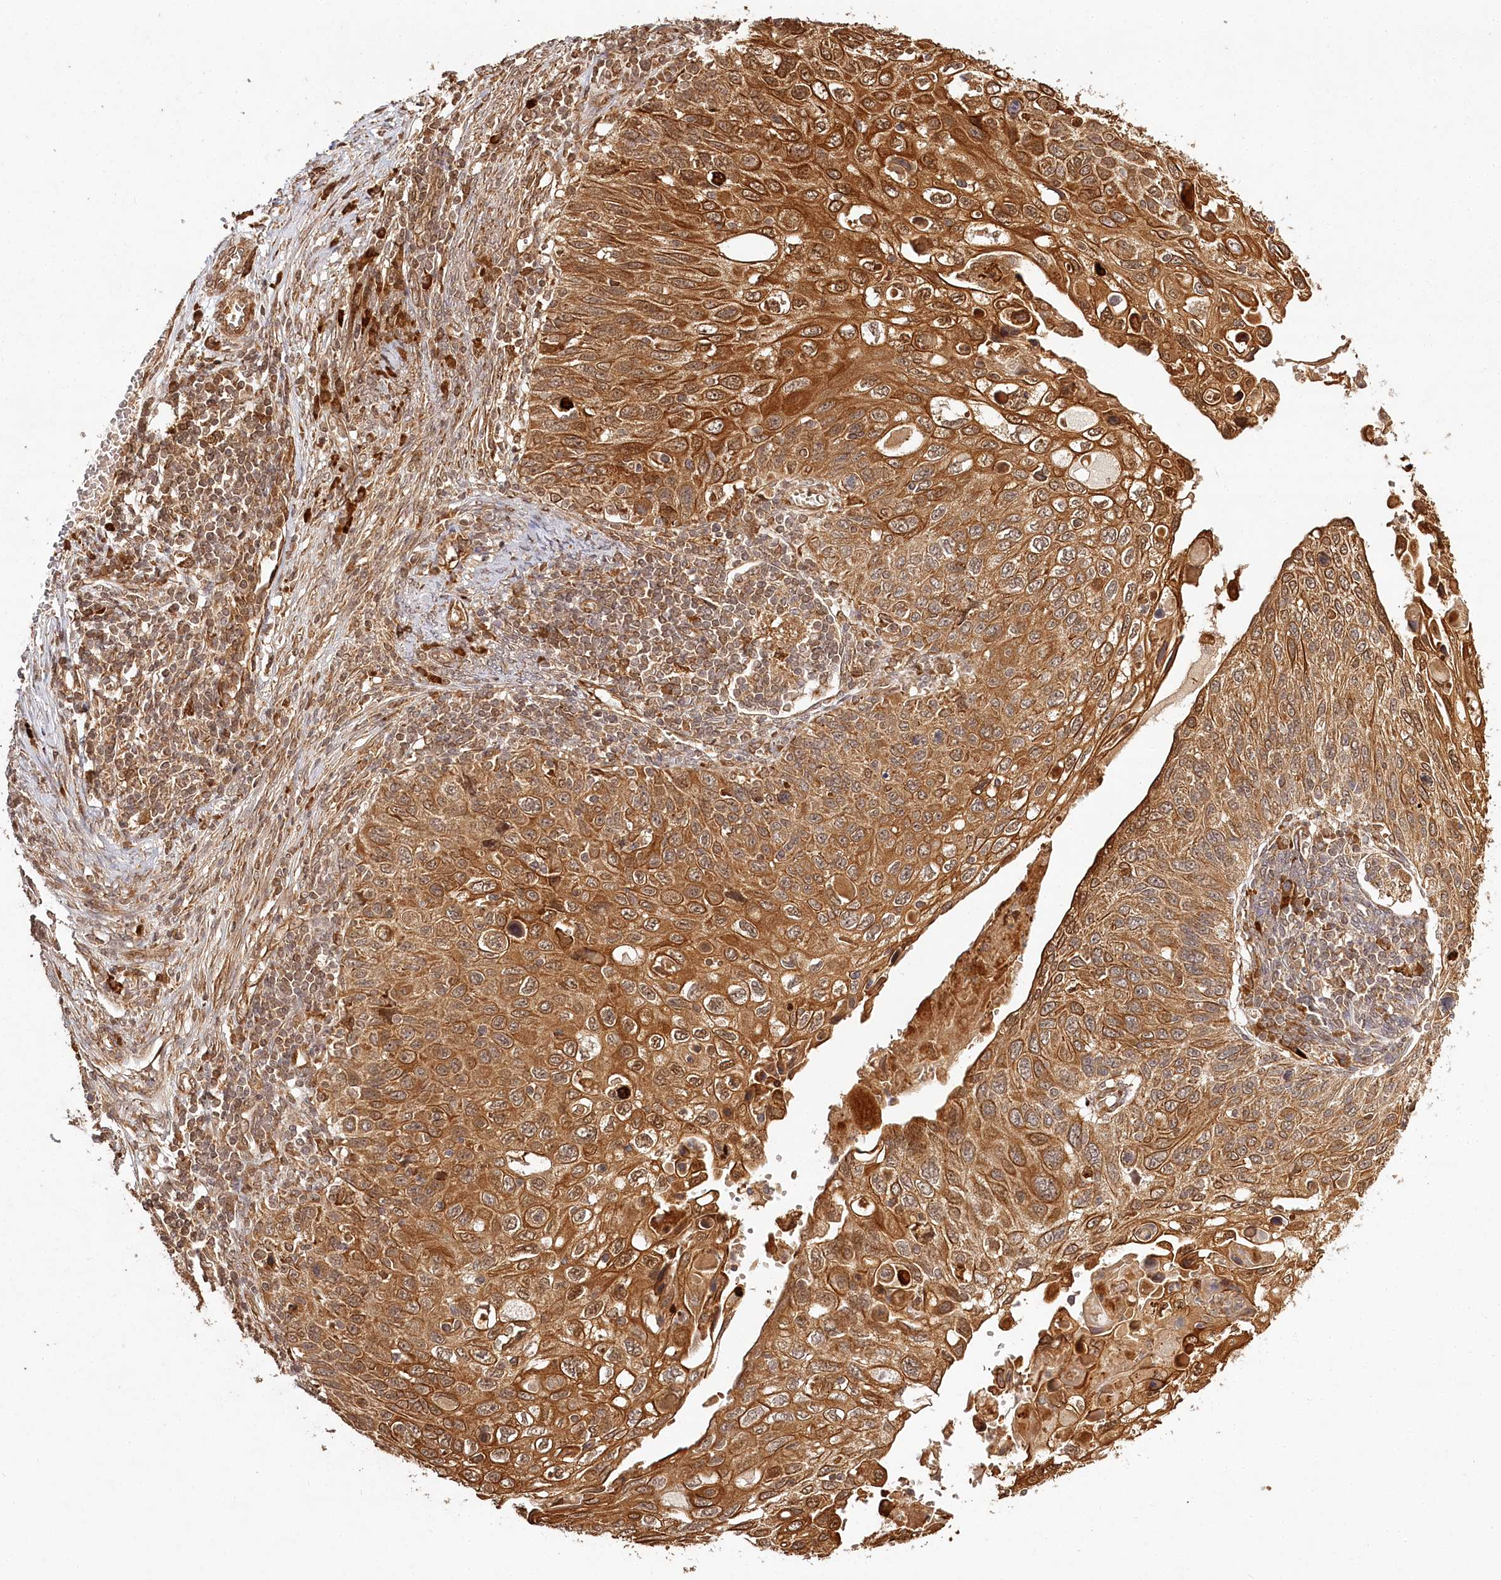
{"staining": {"intensity": "strong", "quantity": ">75%", "location": "cytoplasmic/membranous,nuclear"}, "tissue": "cervical cancer", "cell_type": "Tumor cells", "image_type": "cancer", "snomed": [{"axis": "morphology", "description": "Squamous cell carcinoma, NOS"}, {"axis": "topography", "description": "Cervix"}], "caption": "A histopathology image of human cervical squamous cell carcinoma stained for a protein exhibits strong cytoplasmic/membranous and nuclear brown staining in tumor cells.", "gene": "ULK2", "patient": {"sex": "female", "age": 70}}